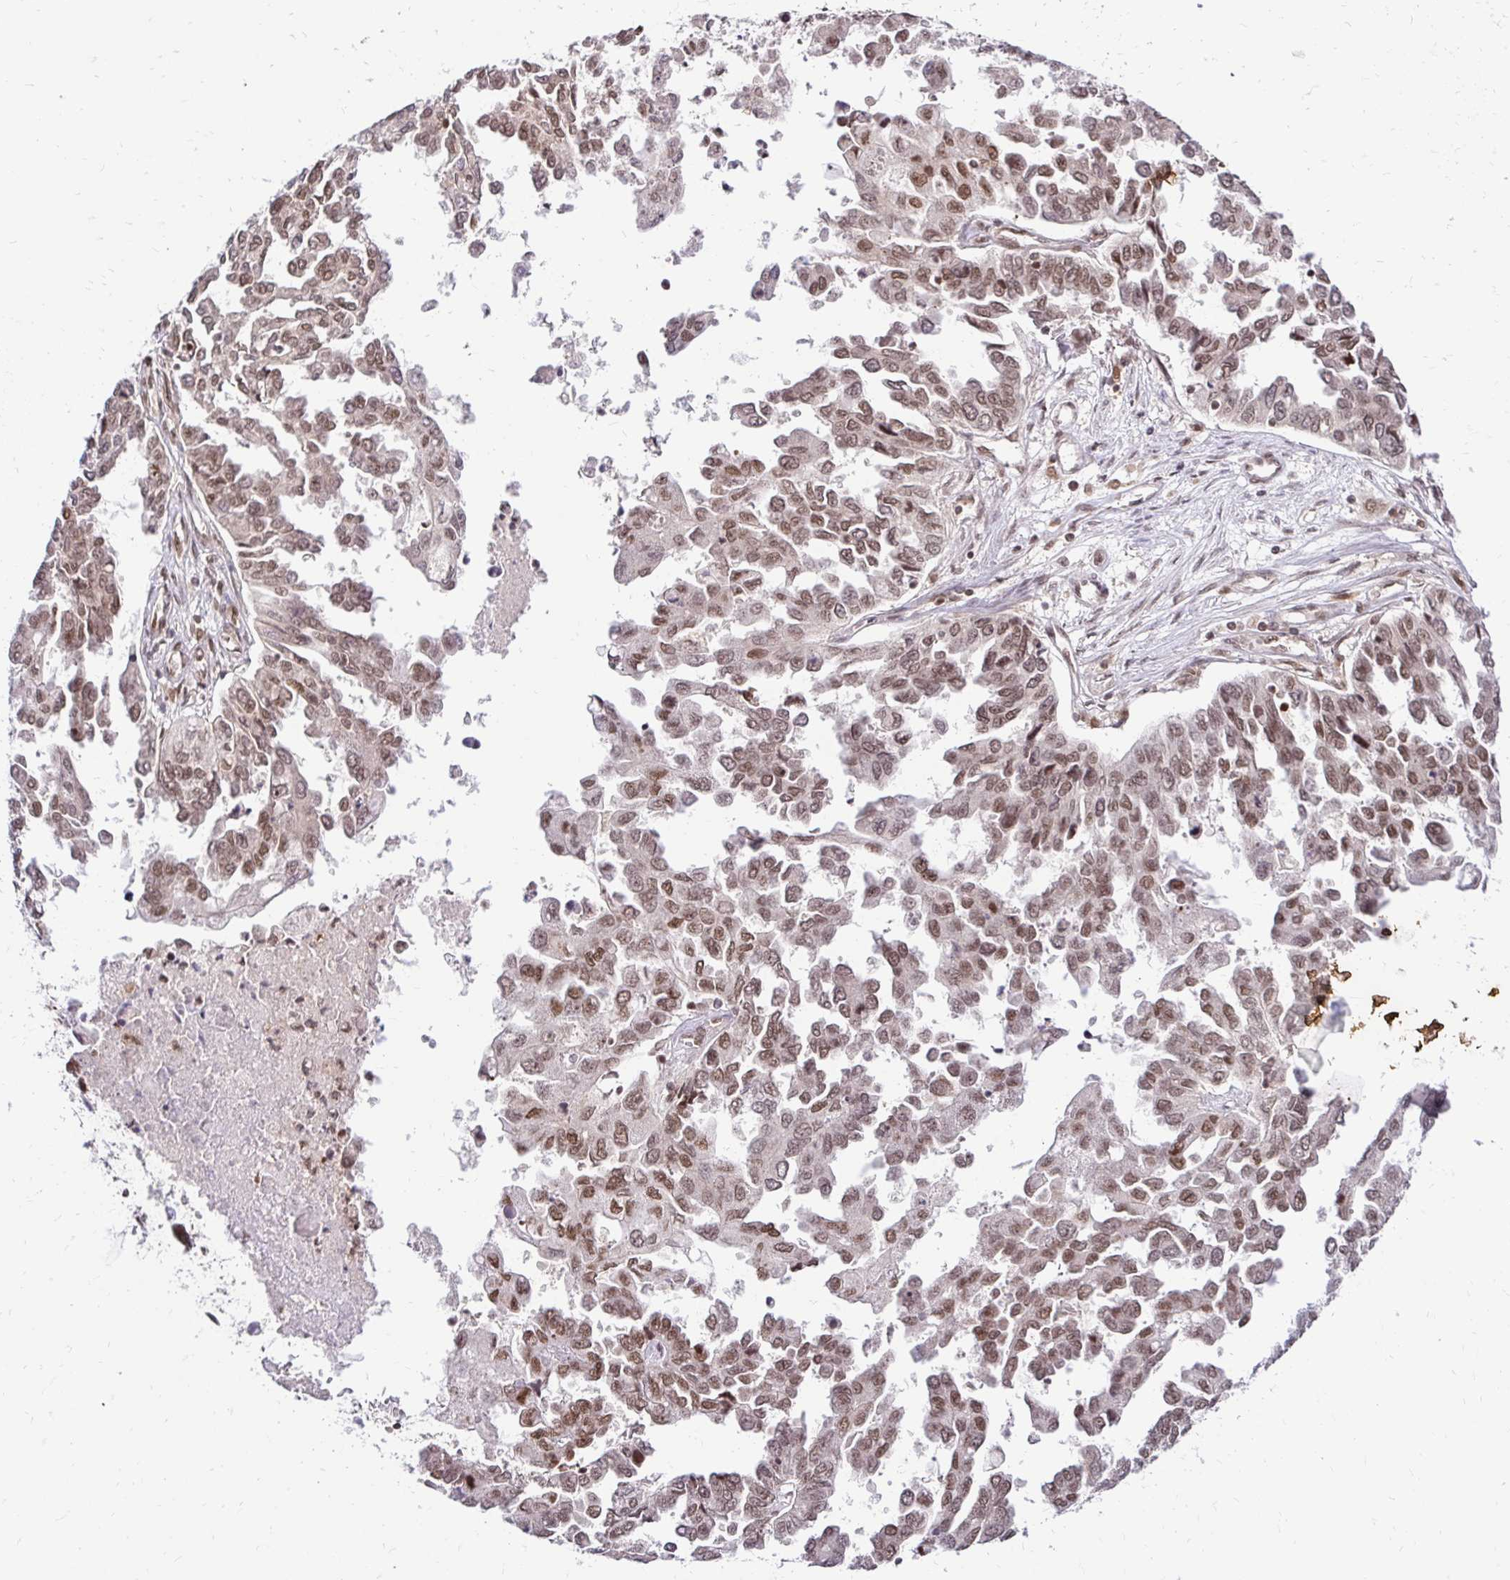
{"staining": {"intensity": "moderate", "quantity": ">75%", "location": "nuclear"}, "tissue": "ovarian cancer", "cell_type": "Tumor cells", "image_type": "cancer", "snomed": [{"axis": "morphology", "description": "Cystadenocarcinoma, serous, NOS"}, {"axis": "topography", "description": "Ovary"}], "caption": "Moderate nuclear positivity for a protein is seen in approximately >75% of tumor cells of serous cystadenocarcinoma (ovarian) using IHC.", "gene": "GLYR1", "patient": {"sex": "female", "age": 53}}